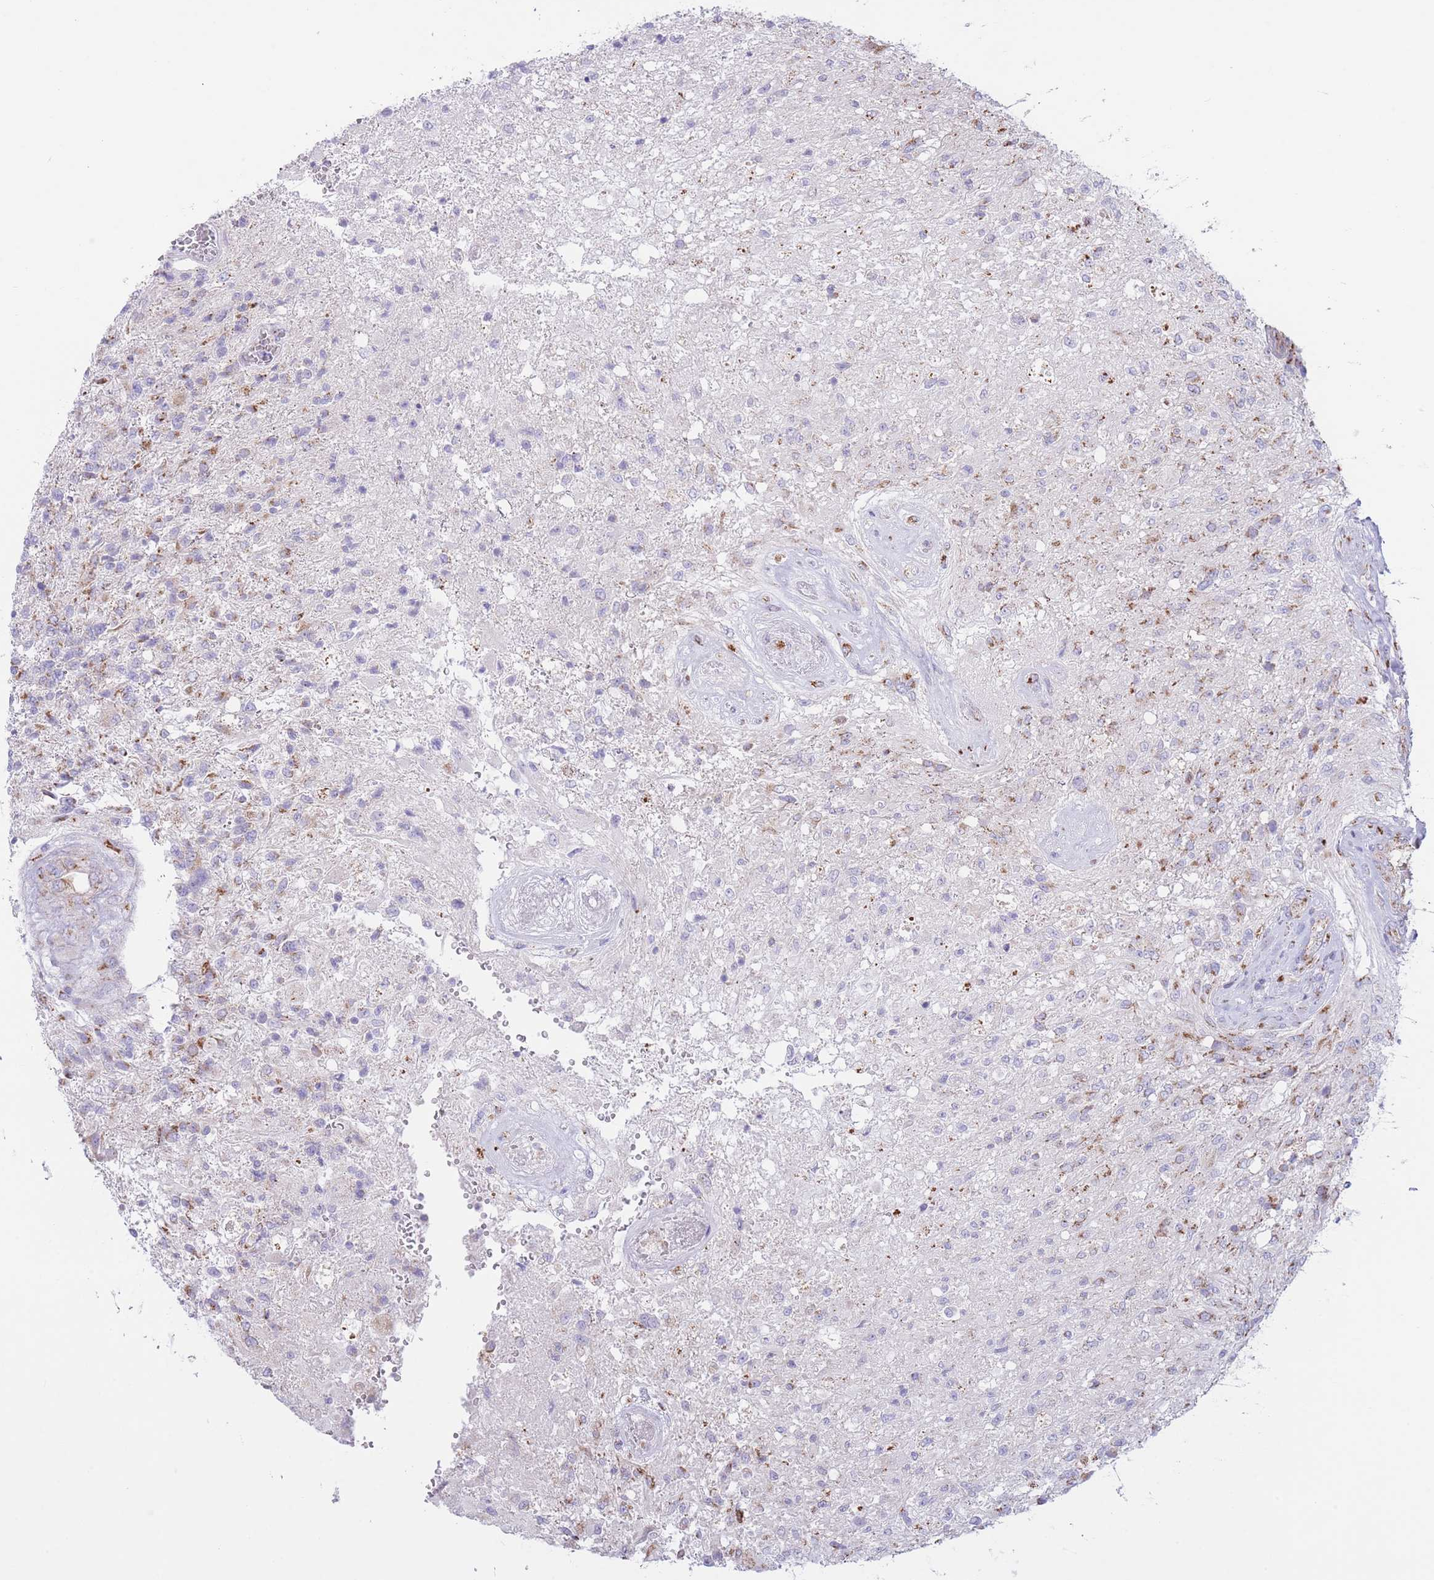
{"staining": {"intensity": "negative", "quantity": "none", "location": "none"}, "tissue": "glioma", "cell_type": "Tumor cells", "image_type": "cancer", "snomed": [{"axis": "morphology", "description": "Glioma, malignant, High grade"}, {"axis": "topography", "description": "Brain"}], "caption": "Immunohistochemistry (IHC) photomicrograph of neoplastic tissue: glioma stained with DAB (3,3'-diaminobenzidine) demonstrates no significant protein positivity in tumor cells.", "gene": "MPND", "patient": {"sex": "male", "age": 56}}